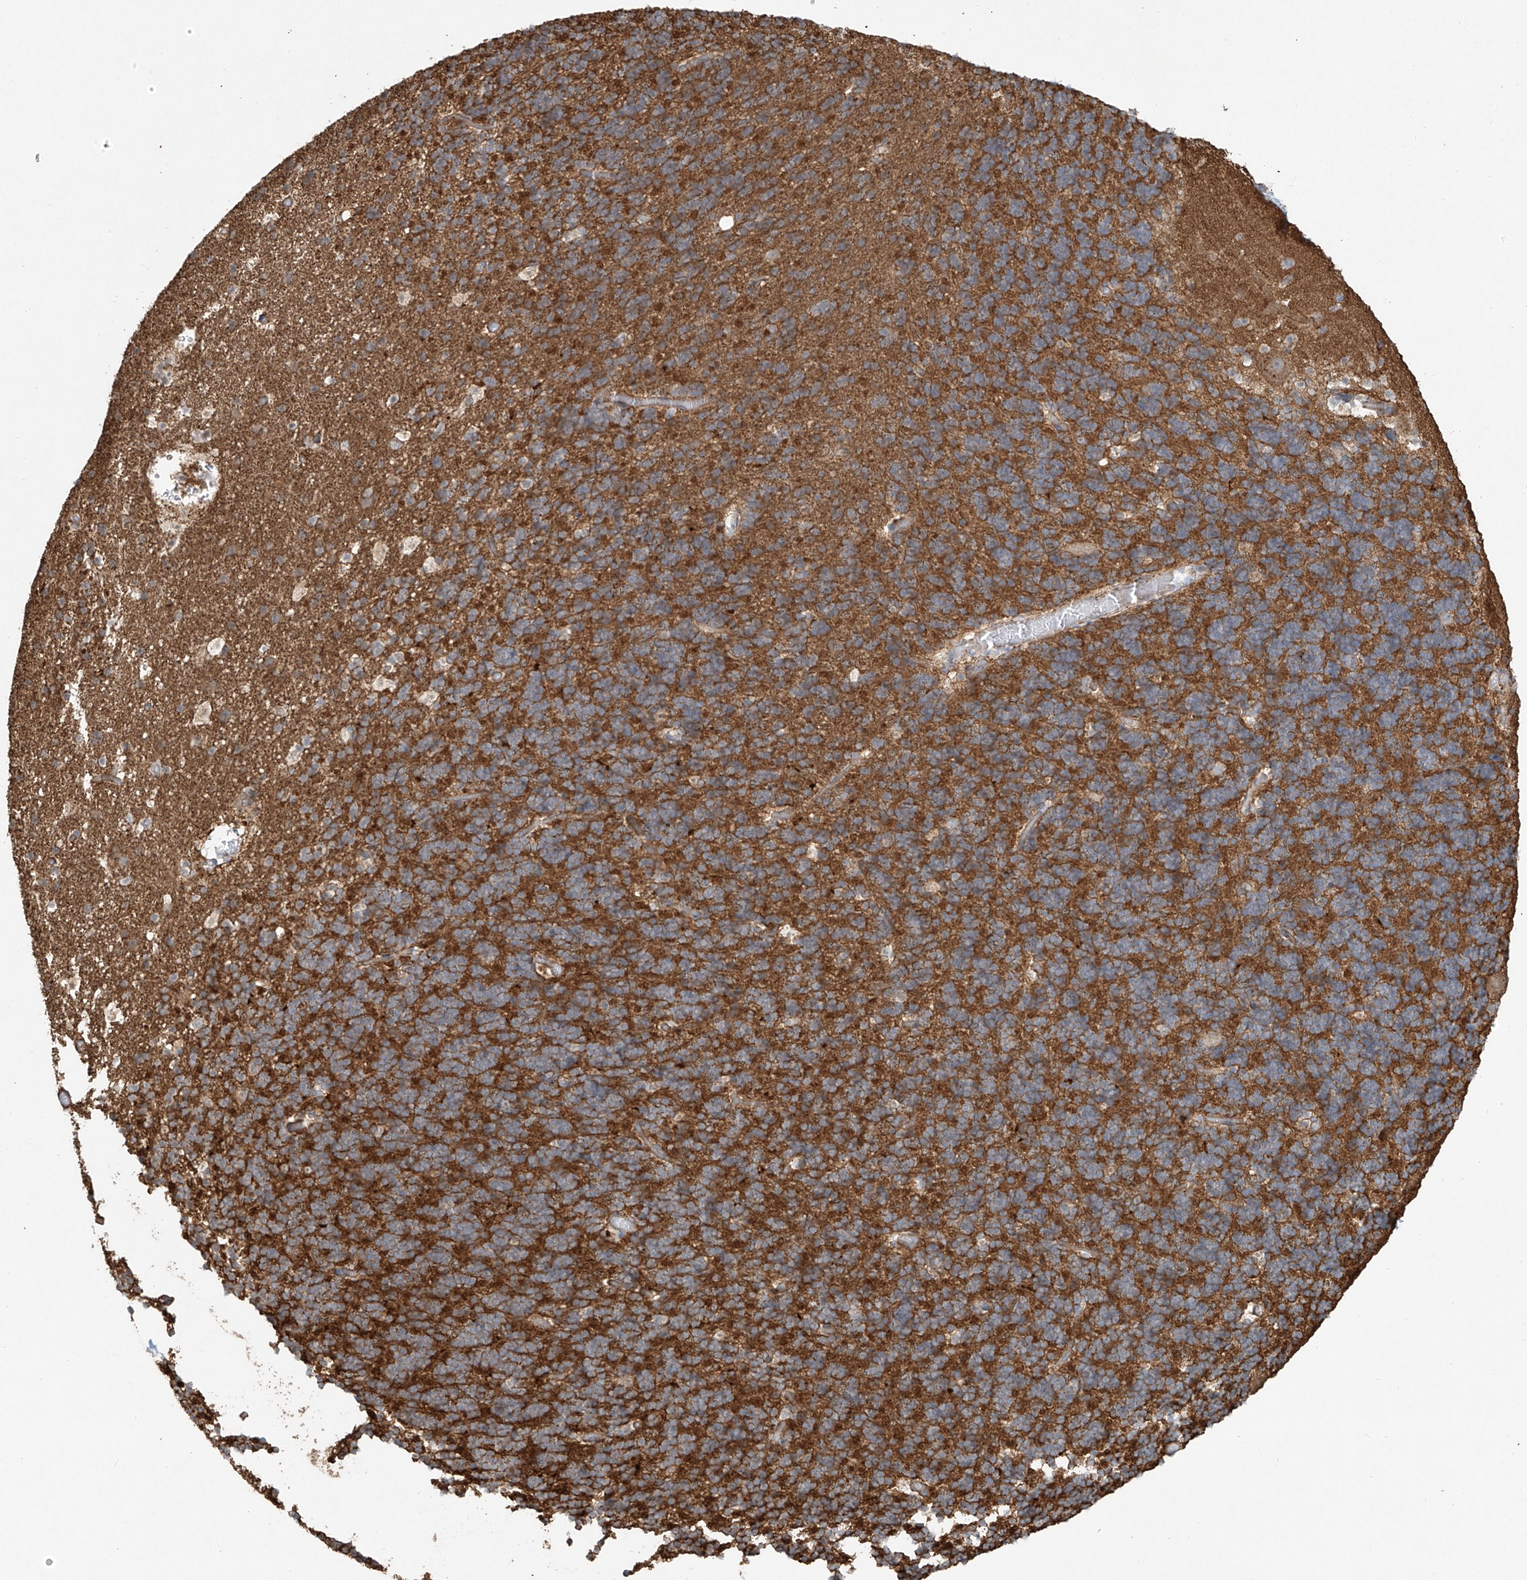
{"staining": {"intensity": "strong", "quantity": "25%-75%", "location": "cytoplasmic/membranous"}, "tissue": "cerebellum", "cell_type": "Cells in granular layer", "image_type": "normal", "snomed": [{"axis": "morphology", "description": "Normal tissue, NOS"}, {"axis": "topography", "description": "Cerebellum"}], "caption": "The immunohistochemical stain highlights strong cytoplasmic/membranous staining in cells in granular layer of normal cerebellum. Using DAB (brown) and hematoxylin (blue) stains, captured at high magnification using brightfield microscopy.", "gene": "TUBE1", "patient": {"sex": "male", "age": 57}}